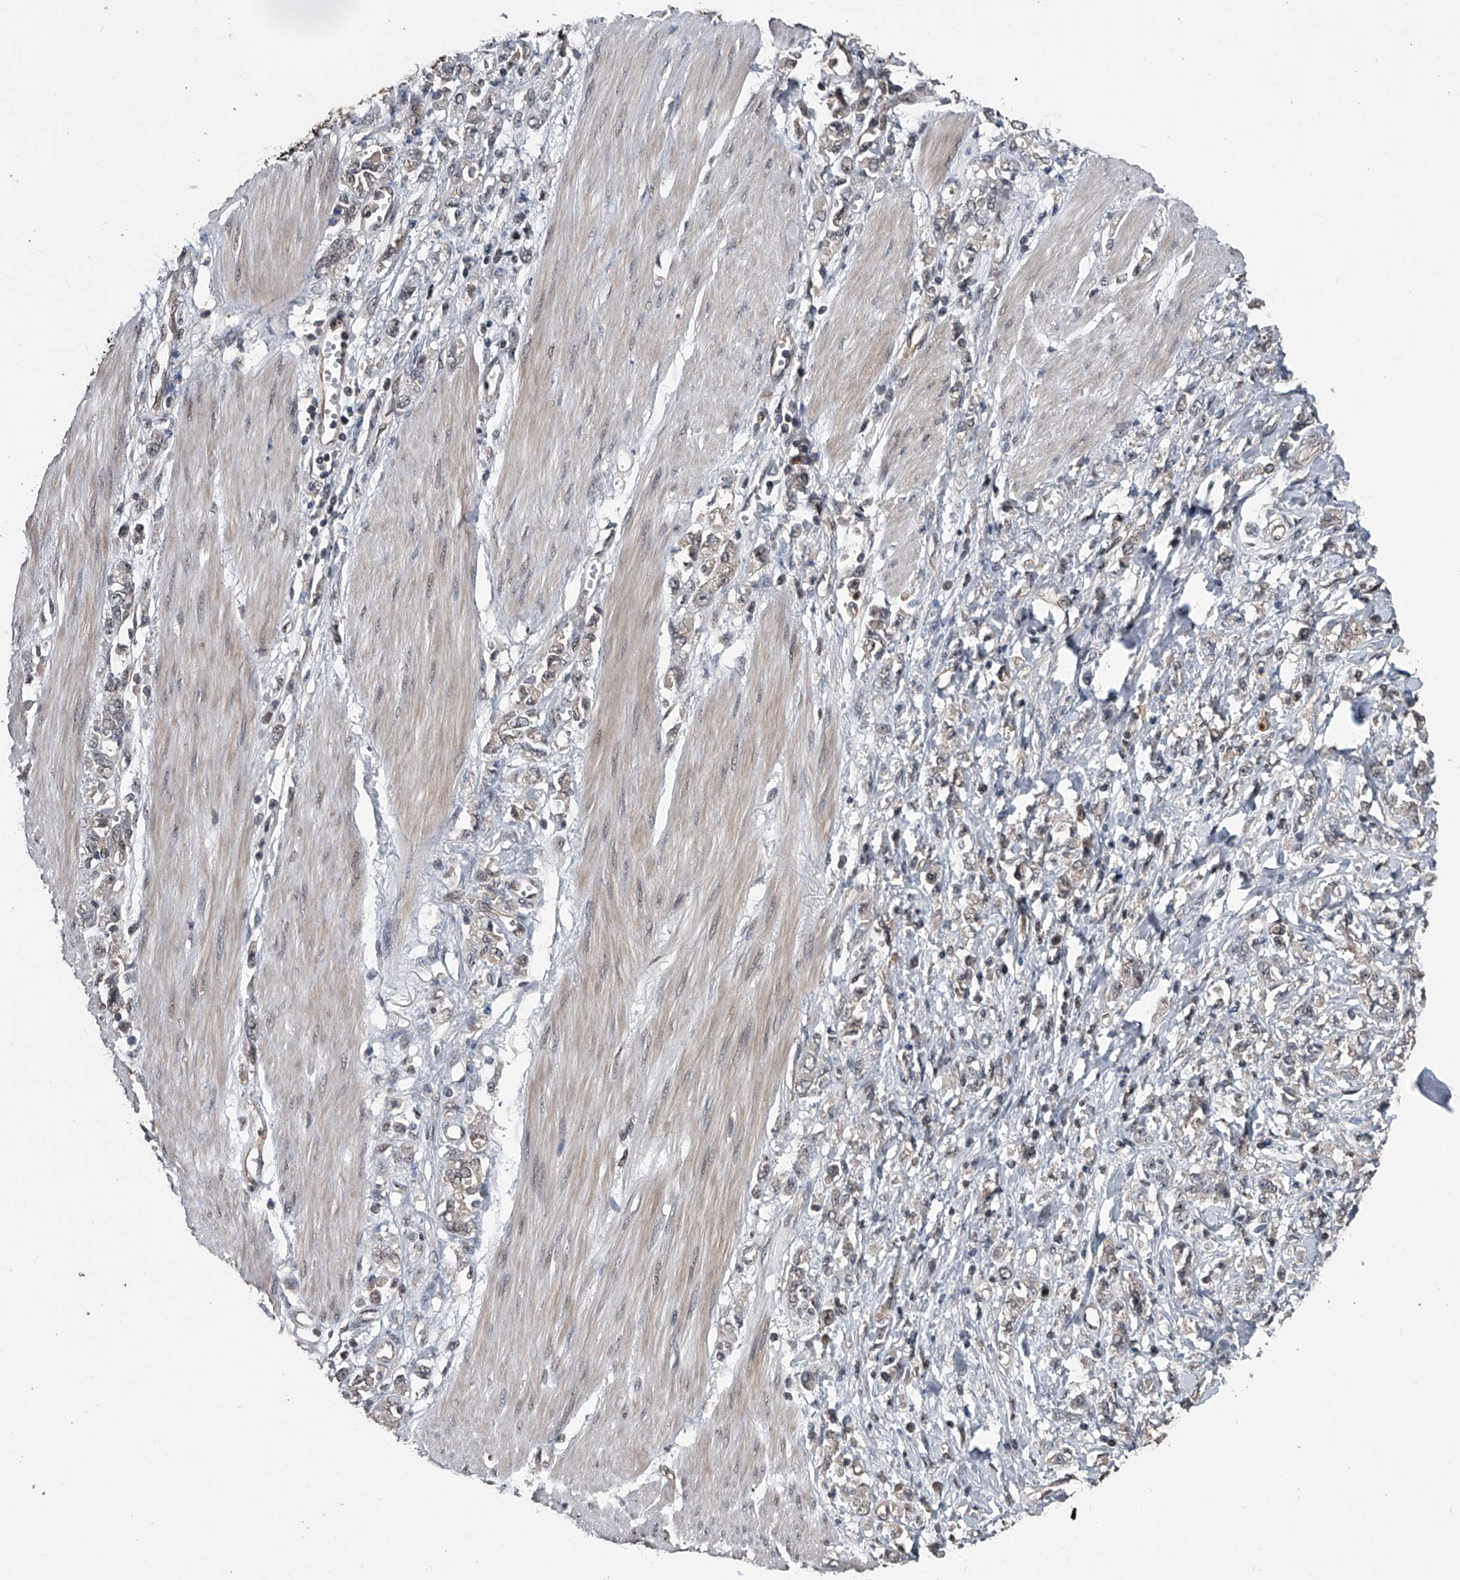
{"staining": {"intensity": "negative", "quantity": "none", "location": "none"}, "tissue": "stomach cancer", "cell_type": "Tumor cells", "image_type": "cancer", "snomed": [{"axis": "morphology", "description": "Adenocarcinoma, NOS"}, {"axis": "topography", "description": "Stomach"}], "caption": "This histopathology image is of stomach adenocarcinoma stained with immunohistochemistry (IHC) to label a protein in brown with the nuclei are counter-stained blue. There is no expression in tumor cells. (Brightfield microscopy of DAB (3,3'-diaminobenzidine) immunohistochemistry (IHC) at high magnification).", "gene": "SLC12A8", "patient": {"sex": "female", "age": 76}}